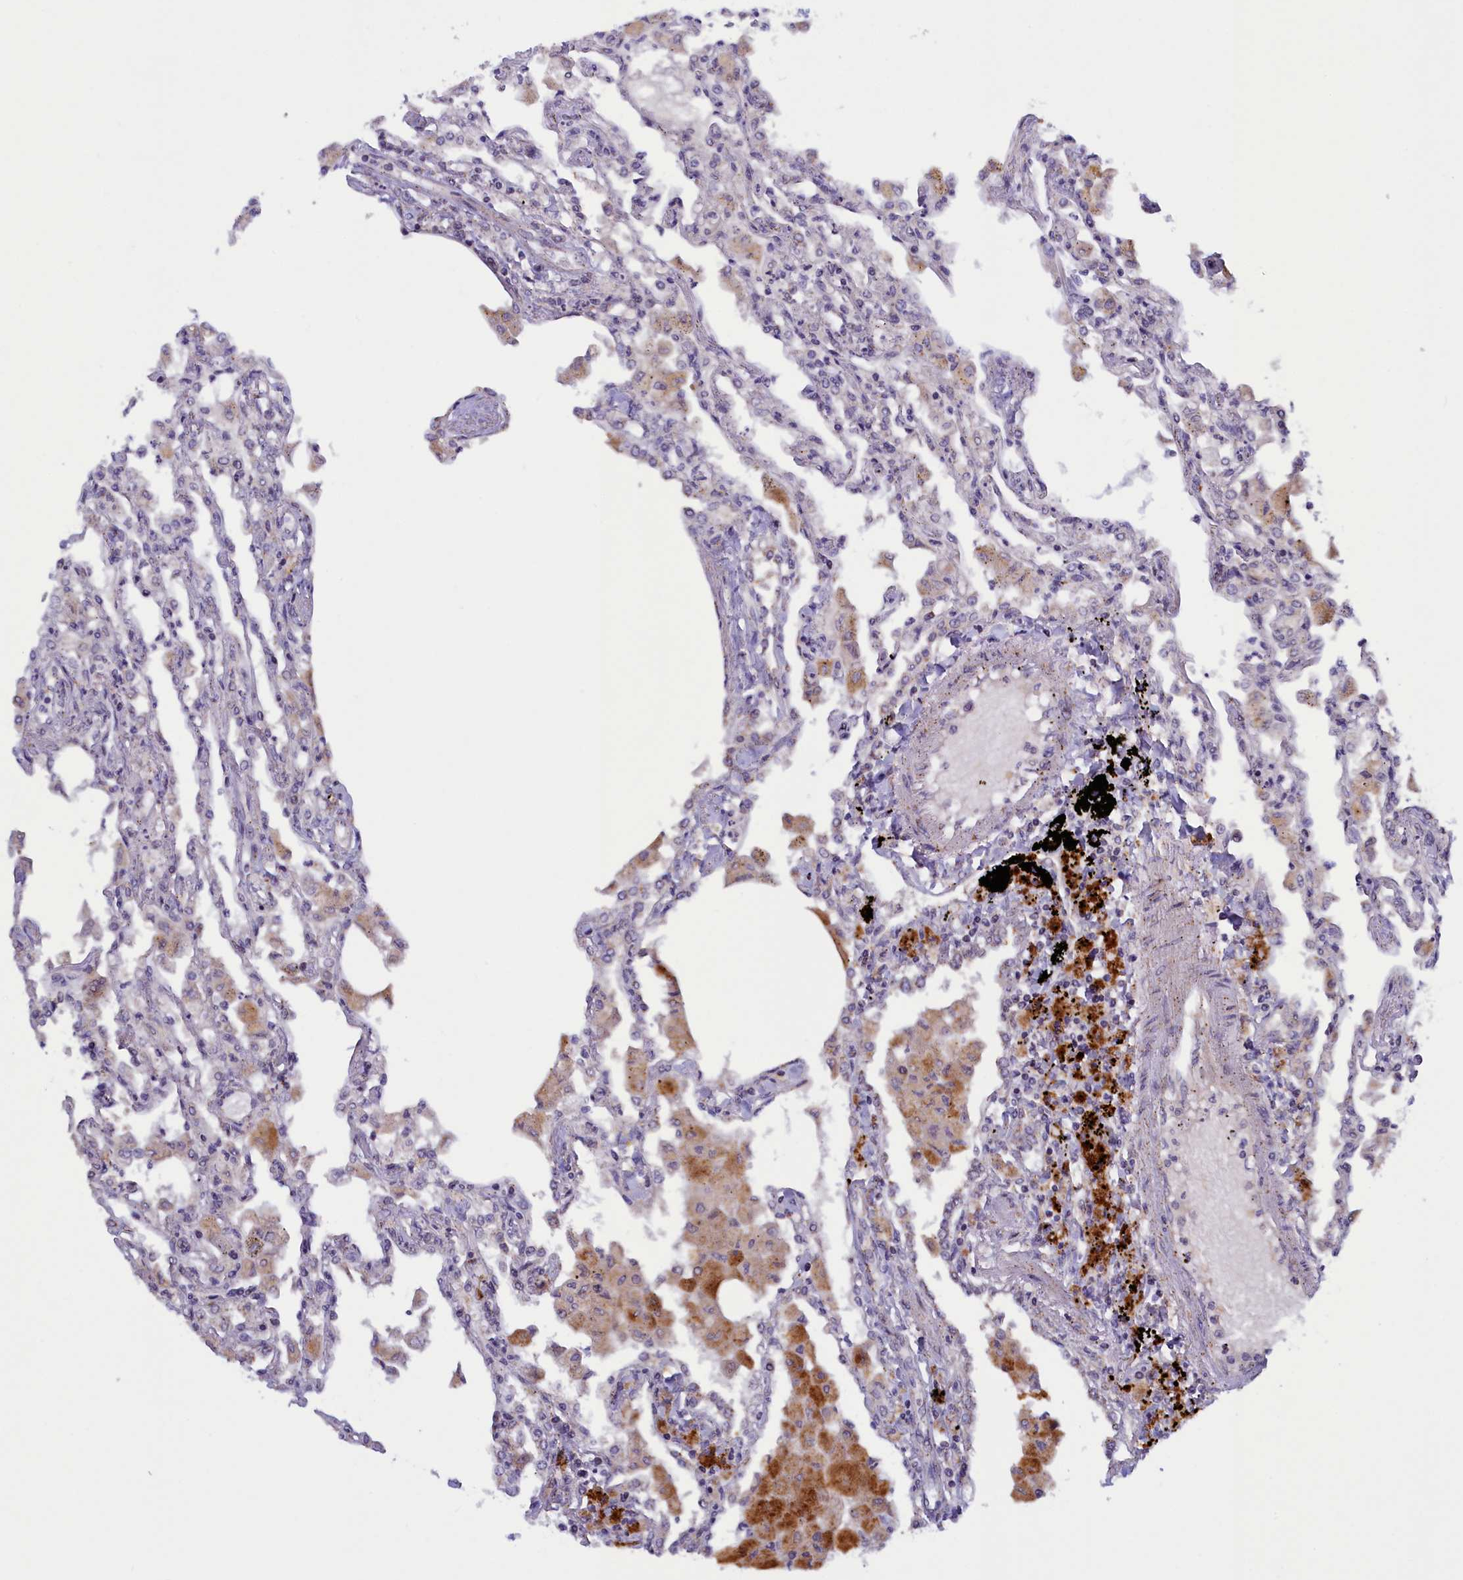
{"staining": {"intensity": "negative", "quantity": "none", "location": "none"}, "tissue": "lung", "cell_type": "Alveolar cells", "image_type": "normal", "snomed": [{"axis": "morphology", "description": "Normal tissue, NOS"}, {"axis": "topography", "description": "Bronchus"}, {"axis": "topography", "description": "Lung"}], "caption": "Immunohistochemistry (IHC) histopathology image of benign lung: lung stained with DAB reveals no significant protein expression in alveolar cells.", "gene": "HYKK", "patient": {"sex": "female", "age": 49}}